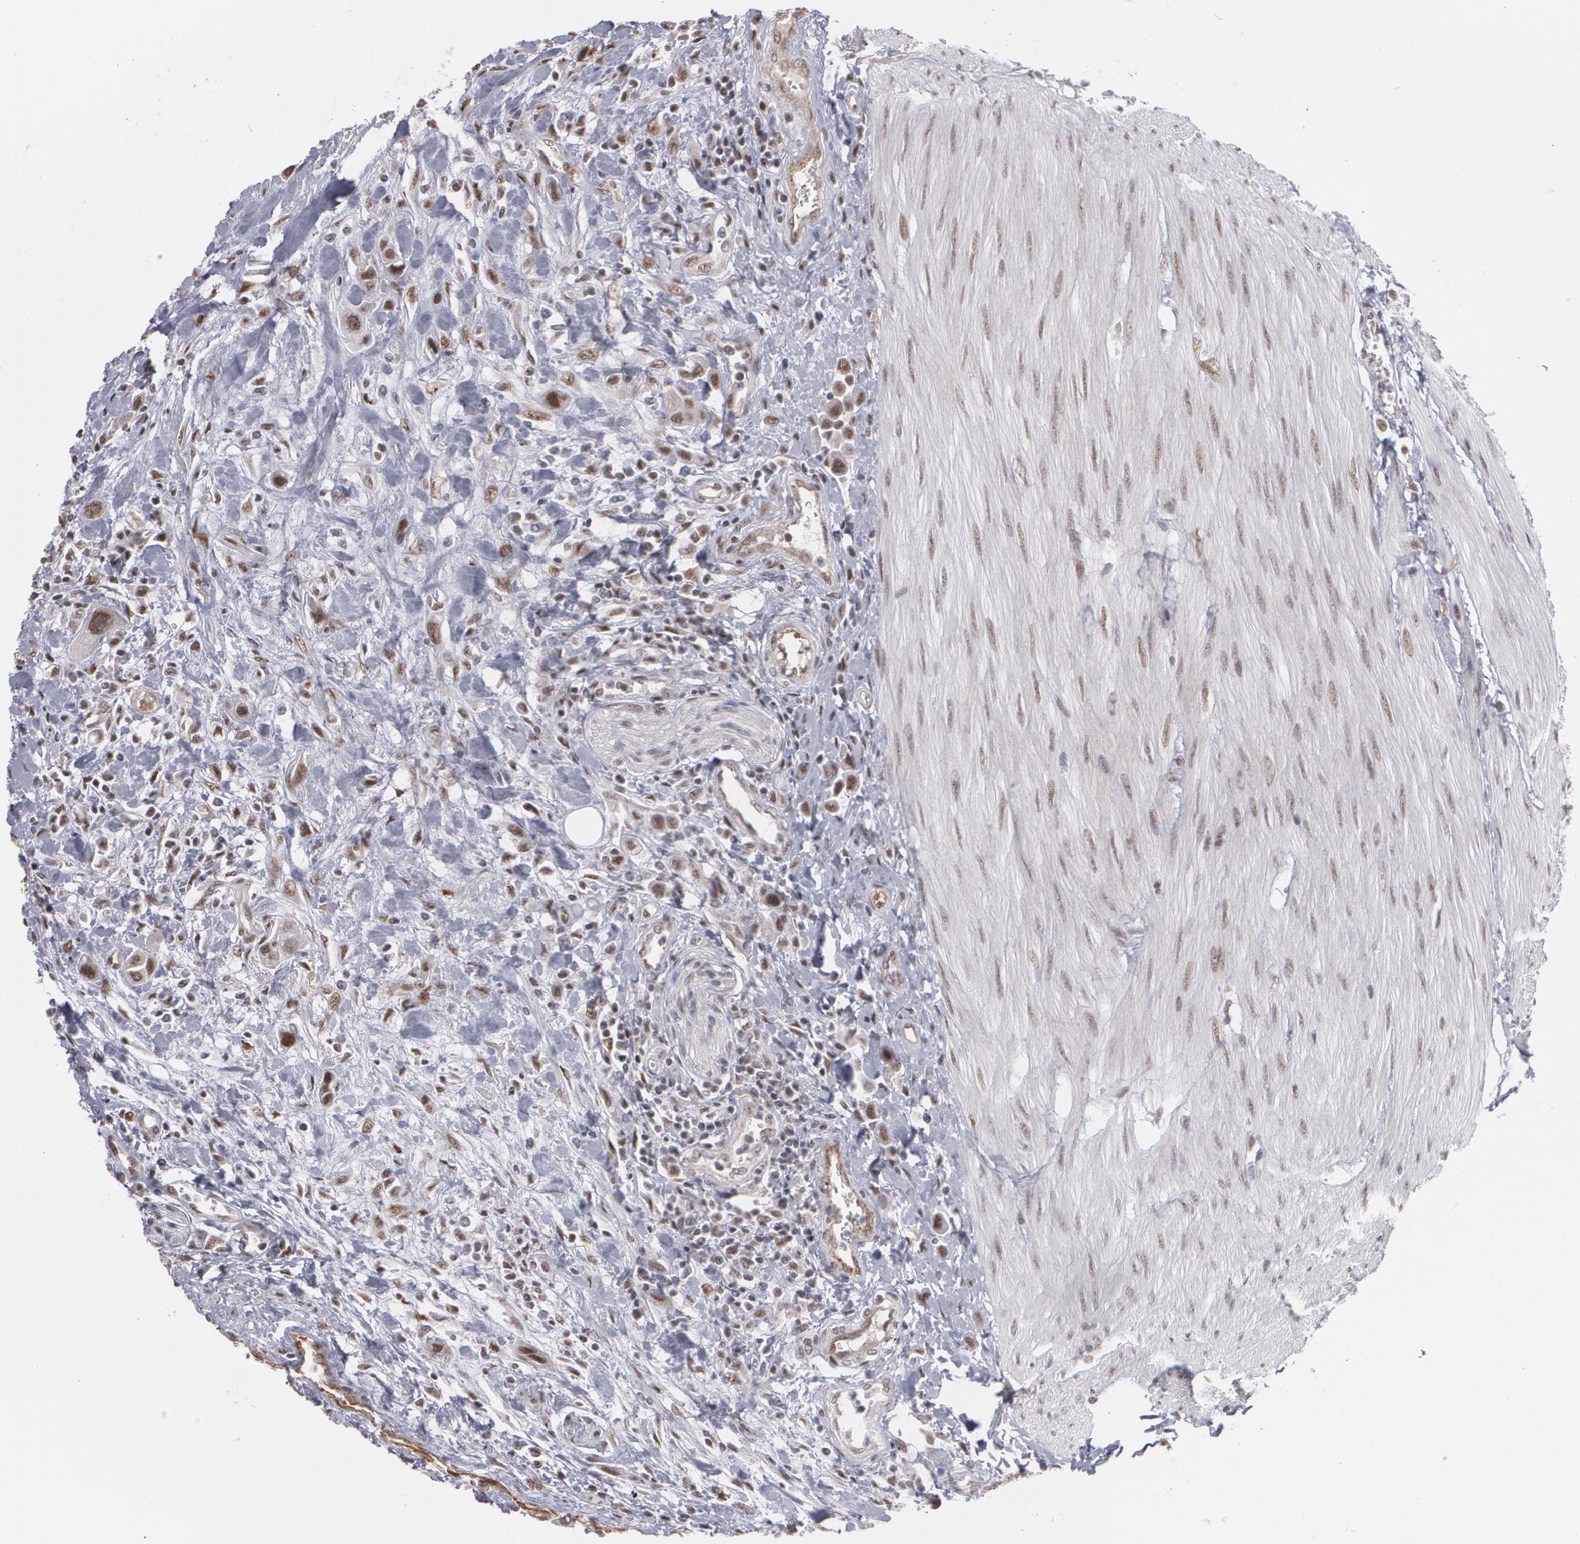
{"staining": {"intensity": "weak", "quantity": "25%-75%", "location": "nuclear"}, "tissue": "urothelial cancer", "cell_type": "Tumor cells", "image_type": "cancer", "snomed": [{"axis": "morphology", "description": "Urothelial carcinoma, High grade"}, {"axis": "topography", "description": "Urinary bladder"}], "caption": "Immunohistochemical staining of human urothelial cancer reveals low levels of weak nuclear protein expression in approximately 25%-75% of tumor cells.", "gene": "ZNF75A", "patient": {"sex": "male", "age": 50}}